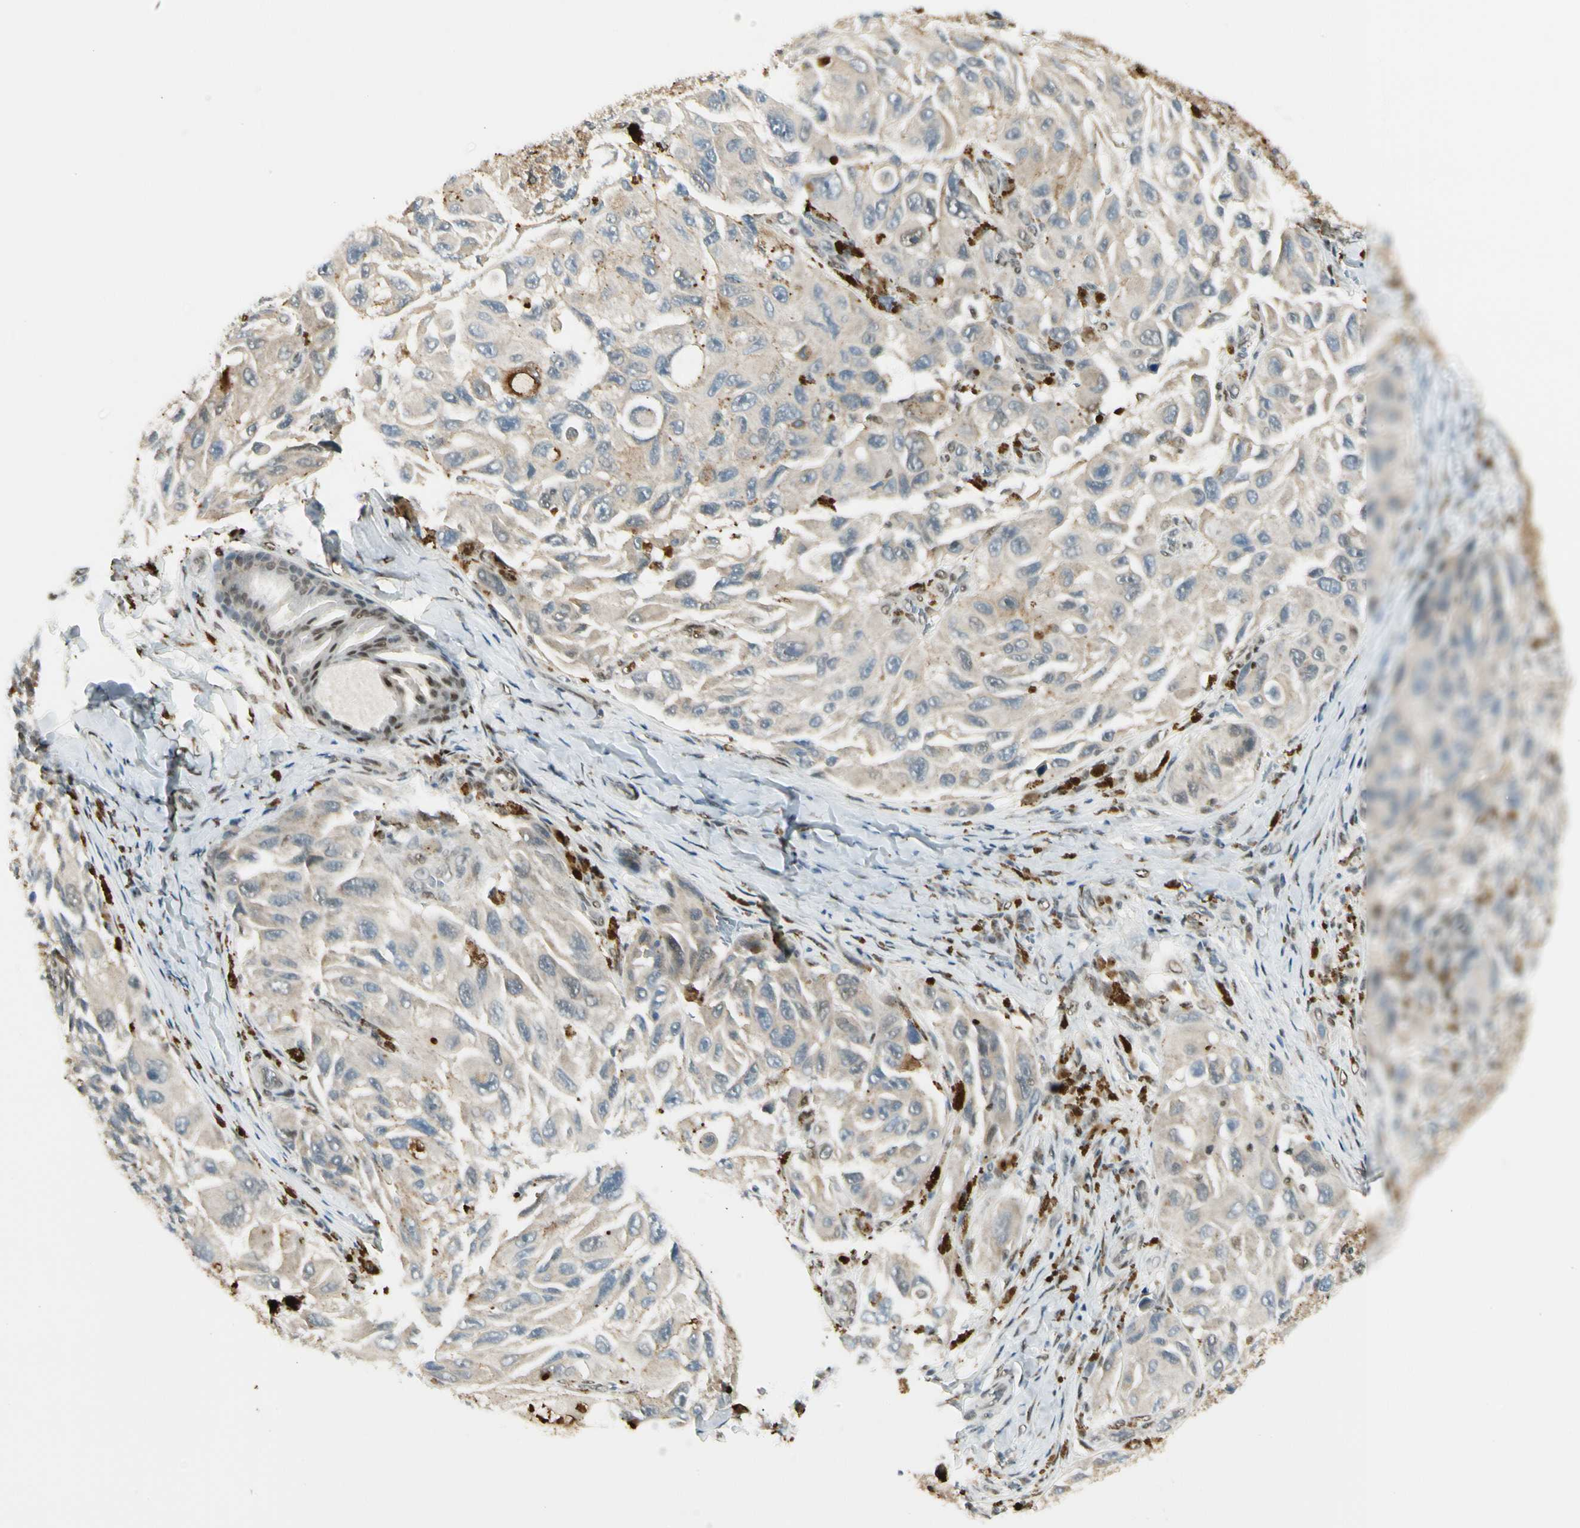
{"staining": {"intensity": "weak", "quantity": ">75%", "location": "cytoplasmic/membranous"}, "tissue": "melanoma", "cell_type": "Tumor cells", "image_type": "cancer", "snomed": [{"axis": "morphology", "description": "Malignant melanoma, NOS"}, {"axis": "topography", "description": "Skin"}], "caption": "Immunohistochemical staining of human malignant melanoma reveals weak cytoplasmic/membranous protein expression in approximately >75% of tumor cells.", "gene": "ATXN1", "patient": {"sex": "female", "age": 73}}